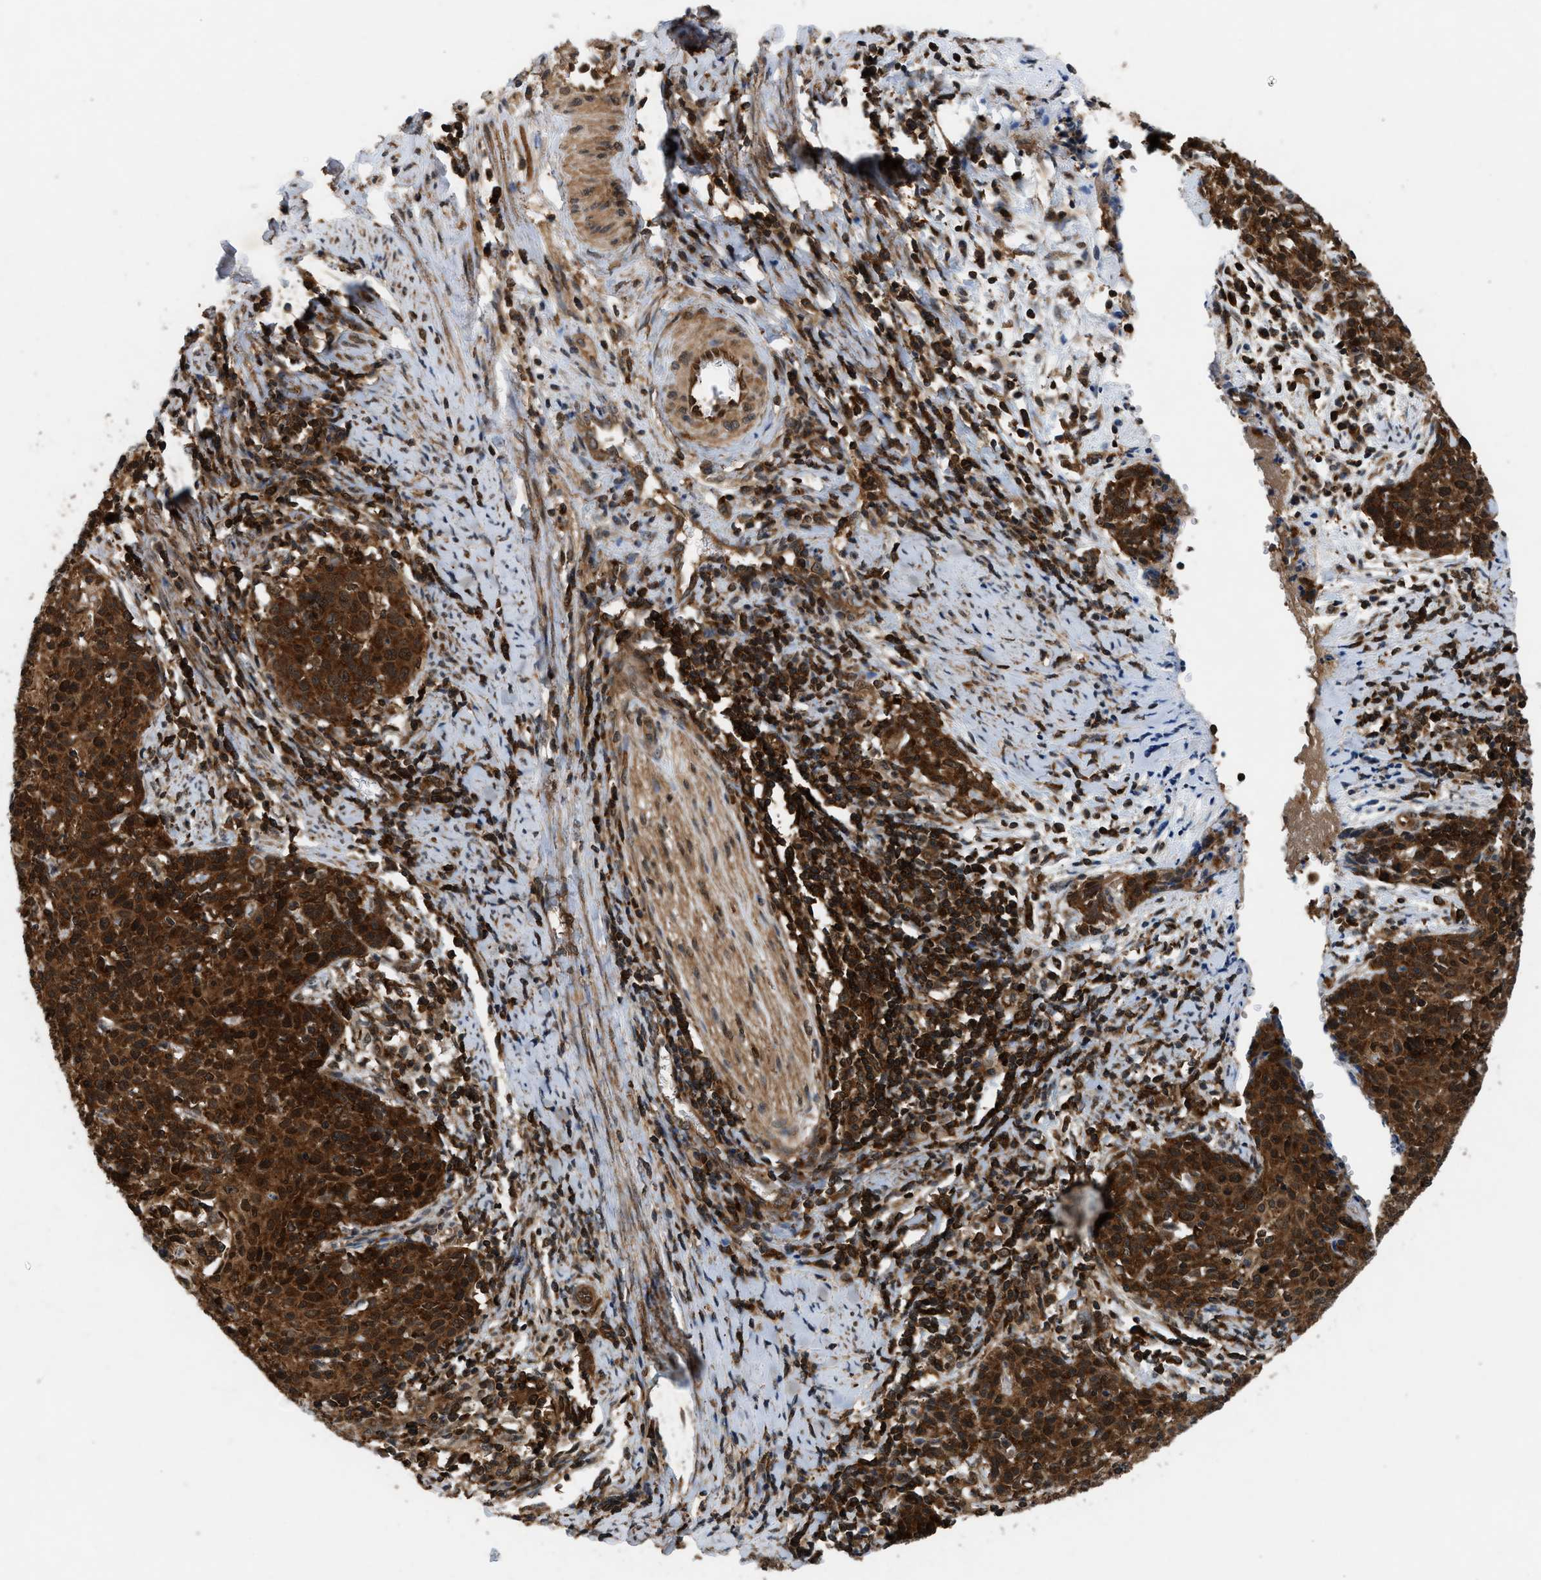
{"staining": {"intensity": "strong", "quantity": ">75%", "location": "cytoplasmic/membranous,nuclear"}, "tissue": "cervical cancer", "cell_type": "Tumor cells", "image_type": "cancer", "snomed": [{"axis": "morphology", "description": "Squamous cell carcinoma, NOS"}, {"axis": "topography", "description": "Cervix"}], "caption": "Squamous cell carcinoma (cervical) stained with a protein marker shows strong staining in tumor cells.", "gene": "OXSR1", "patient": {"sex": "female", "age": 38}}